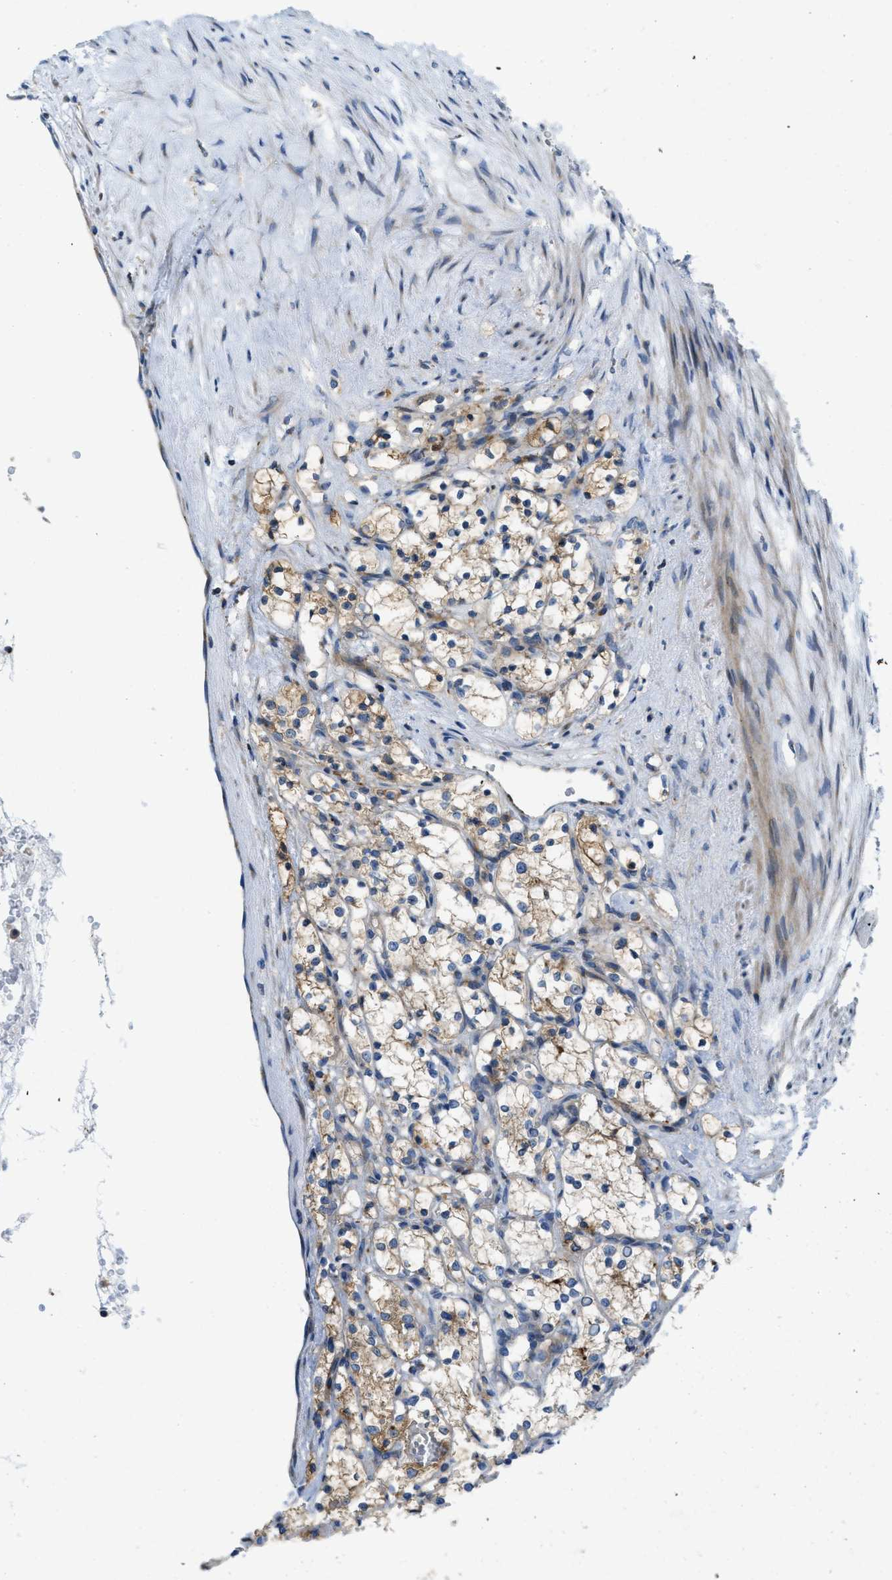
{"staining": {"intensity": "moderate", "quantity": "25%-75%", "location": "cytoplasmic/membranous"}, "tissue": "renal cancer", "cell_type": "Tumor cells", "image_type": "cancer", "snomed": [{"axis": "morphology", "description": "Adenocarcinoma, NOS"}, {"axis": "topography", "description": "Kidney"}], "caption": "A micrograph of human adenocarcinoma (renal) stained for a protein exhibits moderate cytoplasmic/membranous brown staining in tumor cells. (DAB (3,3'-diaminobenzidine) = brown stain, brightfield microscopy at high magnification).", "gene": "RFFL", "patient": {"sex": "female", "age": 69}}